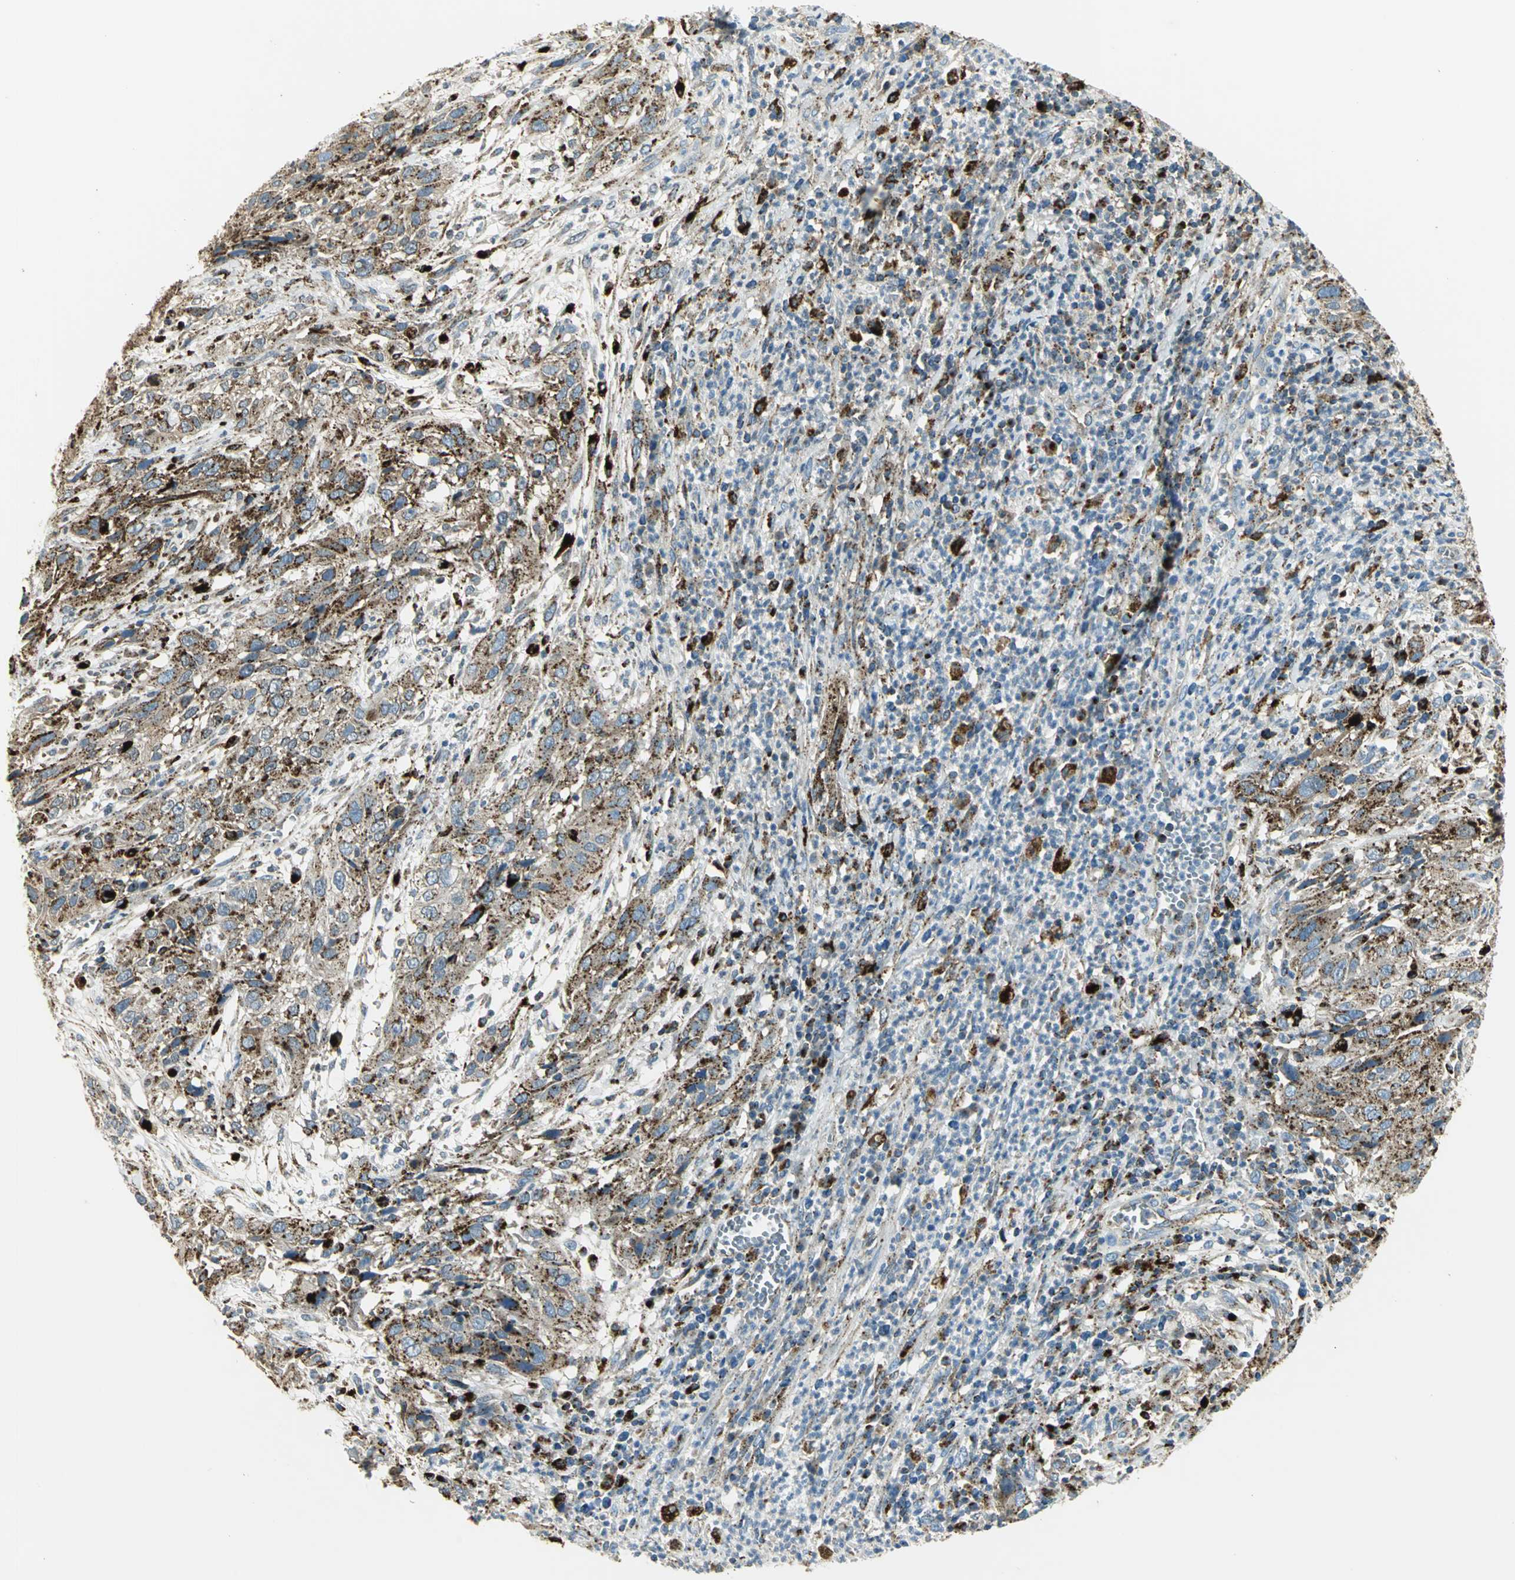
{"staining": {"intensity": "strong", "quantity": ">75%", "location": "cytoplasmic/membranous"}, "tissue": "cervical cancer", "cell_type": "Tumor cells", "image_type": "cancer", "snomed": [{"axis": "morphology", "description": "Squamous cell carcinoma, NOS"}, {"axis": "topography", "description": "Cervix"}], "caption": "Squamous cell carcinoma (cervical) stained with DAB IHC exhibits high levels of strong cytoplasmic/membranous positivity in approximately >75% of tumor cells.", "gene": "ARSA", "patient": {"sex": "female", "age": 32}}